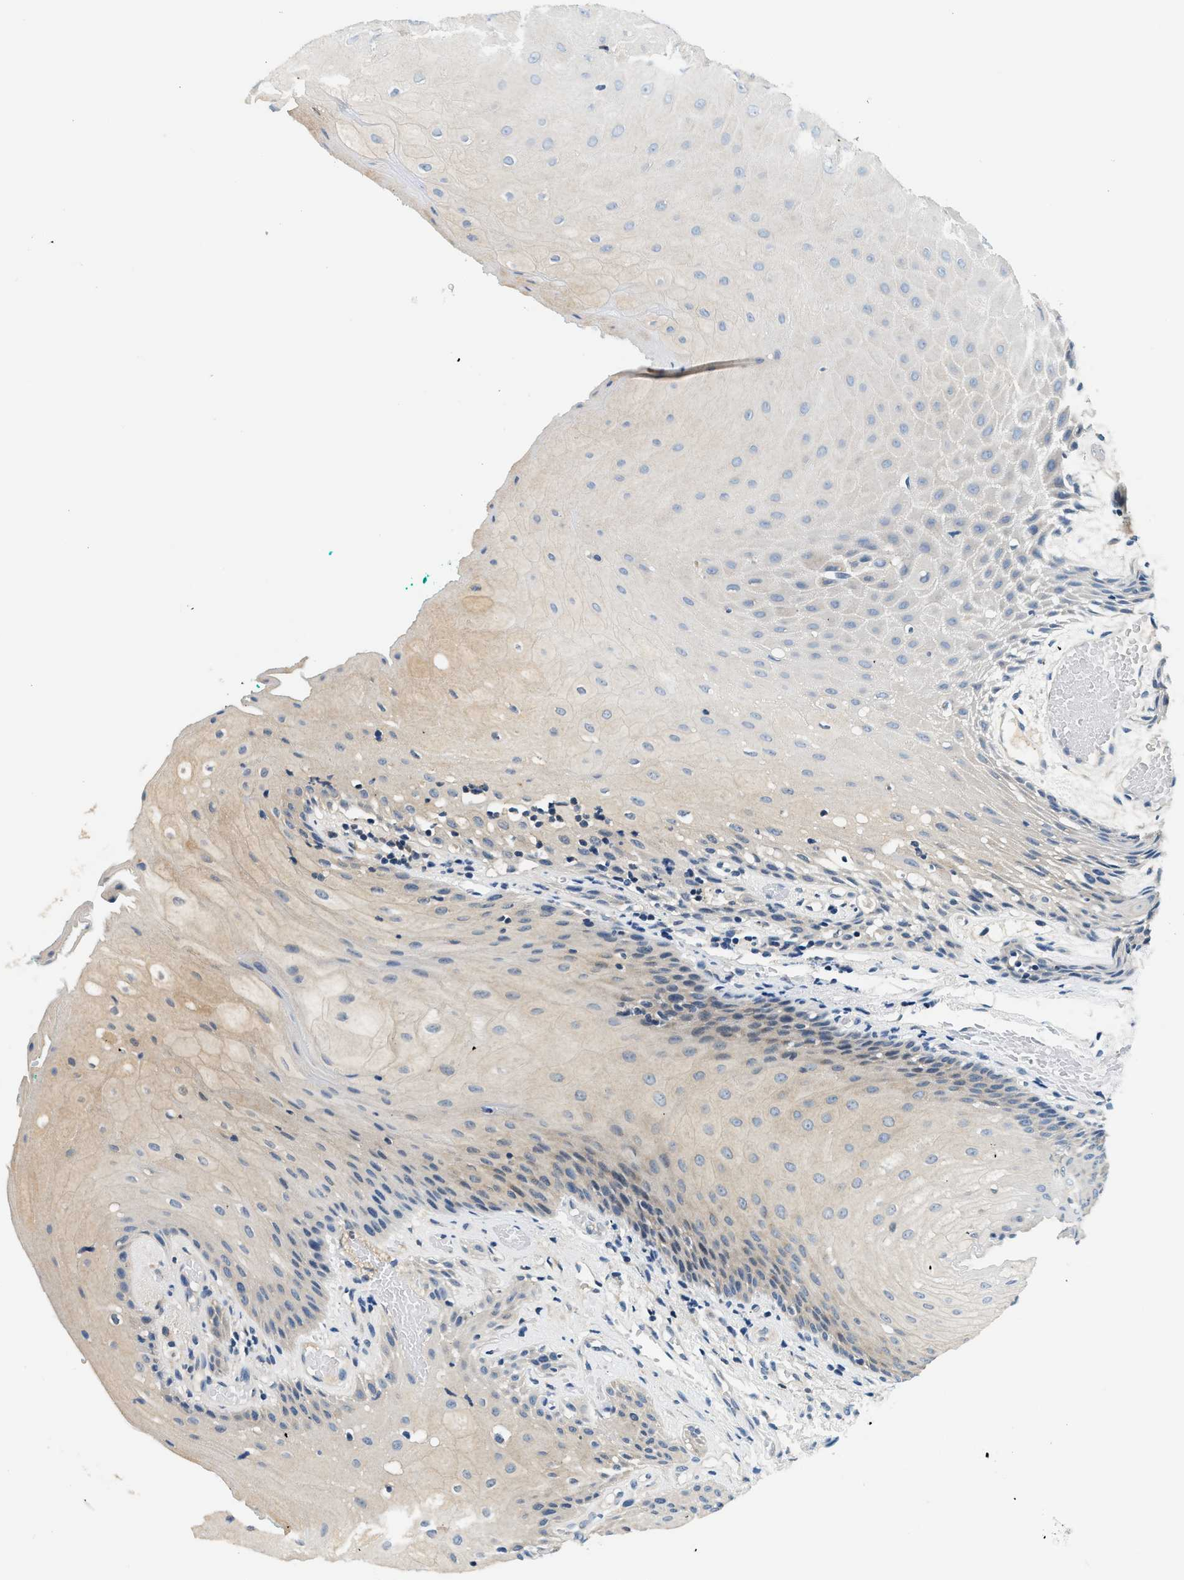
{"staining": {"intensity": "weak", "quantity": "25%-75%", "location": "cytoplasmic/membranous"}, "tissue": "oral mucosa", "cell_type": "Squamous epithelial cells", "image_type": "normal", "snomed": [{"axis": "morphology", "description": "Normal tissue, NOS"}, {"axis": "morphology", "description": "Squamous cell carcinoma, NOS"}, {"axis": "topography", "description": "Oral tissue"}, {"axis": "topography", "description": "Salivary gland"}, {"axis": "topography", "description": "Head-Neck"}], "caption": "An image of human oral mucosa stained for a protein reveals weak cytoplasmic/membranous brown staining in squamous epithelial cells. (Stains: DAB in brown, nuclei in blue, Microscopy: brightfield microscopy at high magnification).", "gene": "SLC35E1", "patient": {"sex": "female", "age": 62}}